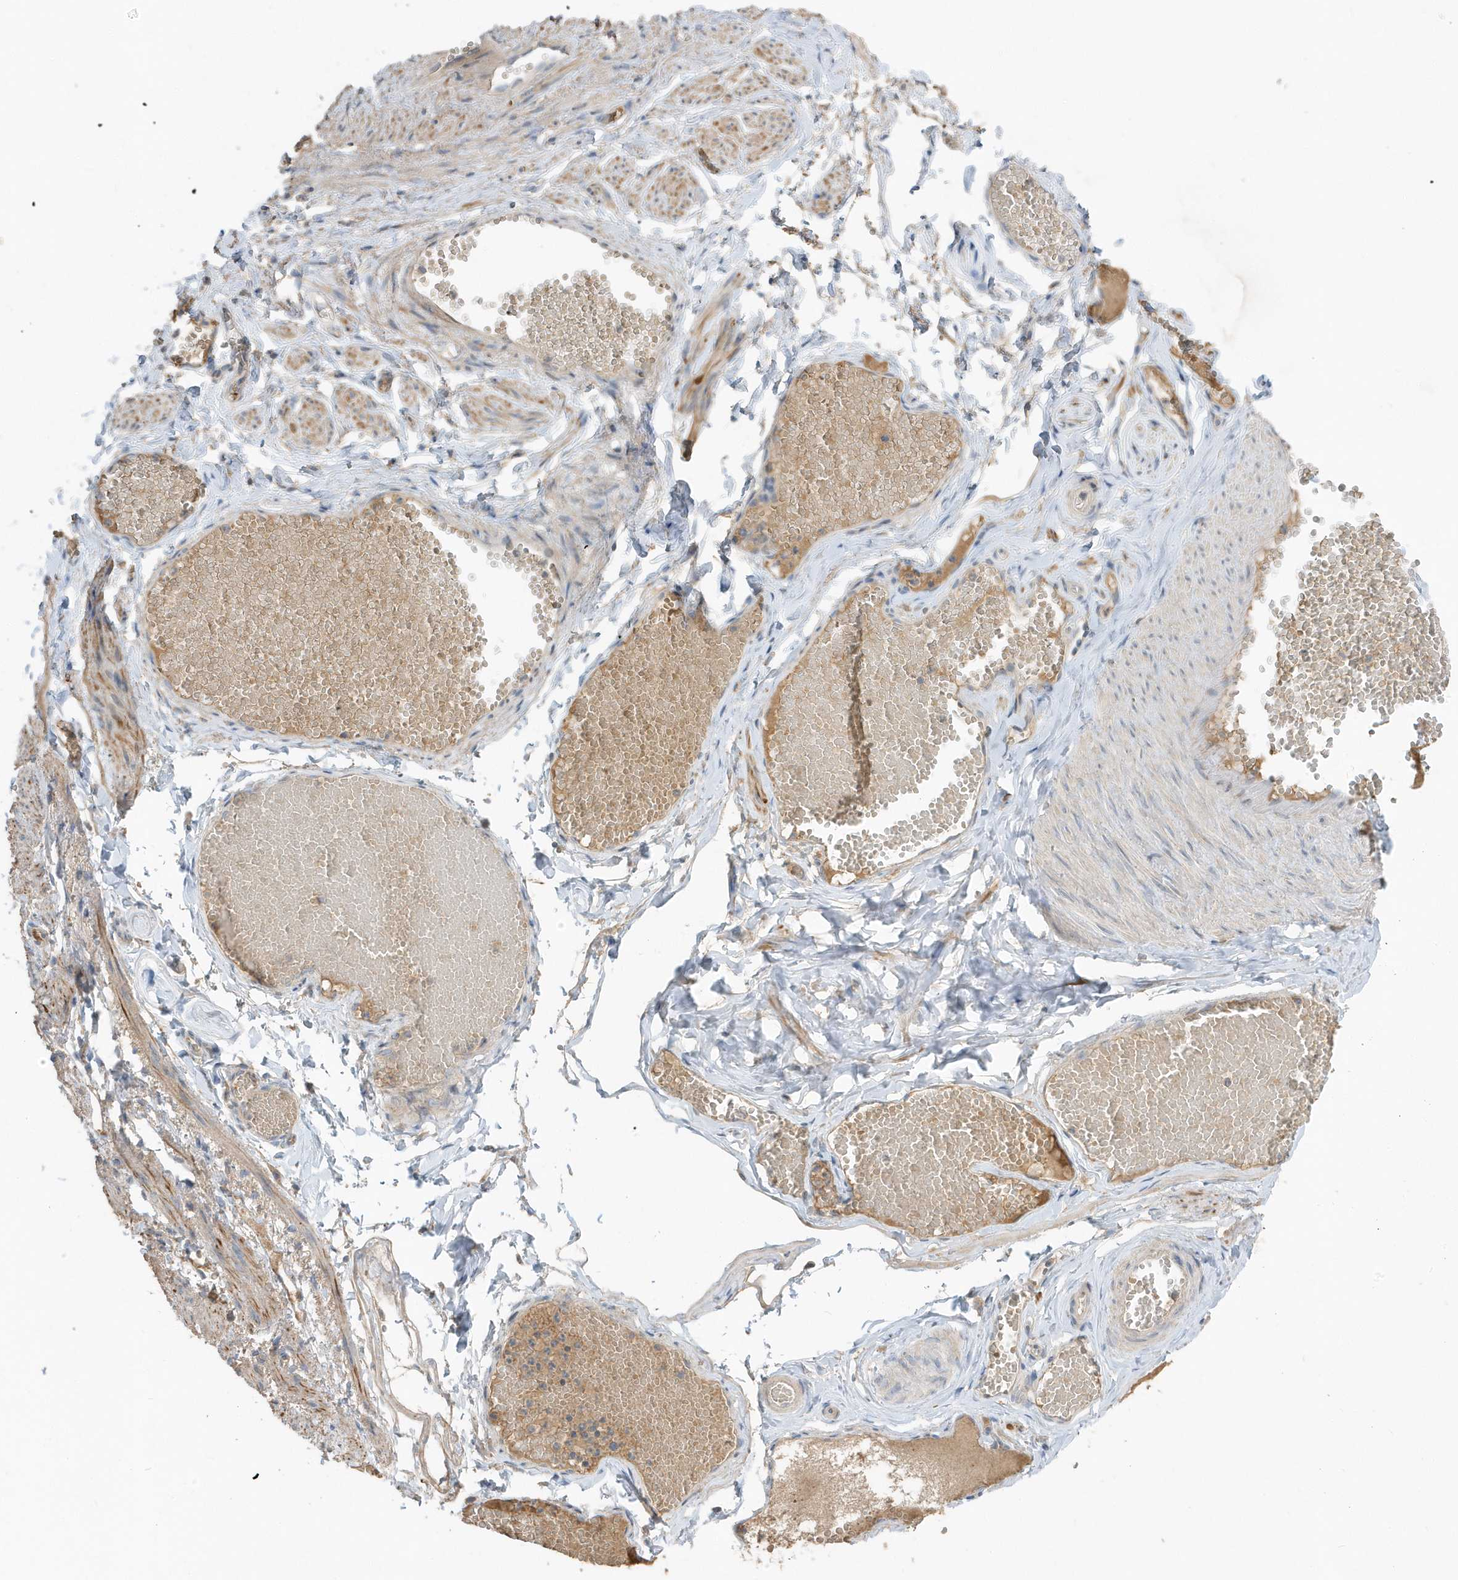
{"staining": {"intensity": "weak", "quantity": ">75%", "location": "cytoplasmic/membranous"}, "tissue": "adipose tissue", "cell_type": "Adipocytes", "image_type": "normal", "snomed": [{"axis": "morphology", "description": "Normal tissue, NOS"}, {"axis": "topography", "description": "Smooth muscle"}, {"axis": "topography", "description": "Peripheral nerve tissue"}], "caption": "This is an image of IHC staining of benign adipose tissue, which shows weak staining in the cytoplasmic/membranous of adipocytes.", "gene": "USP53", "patient": {"sex": "female", "age": 39}}